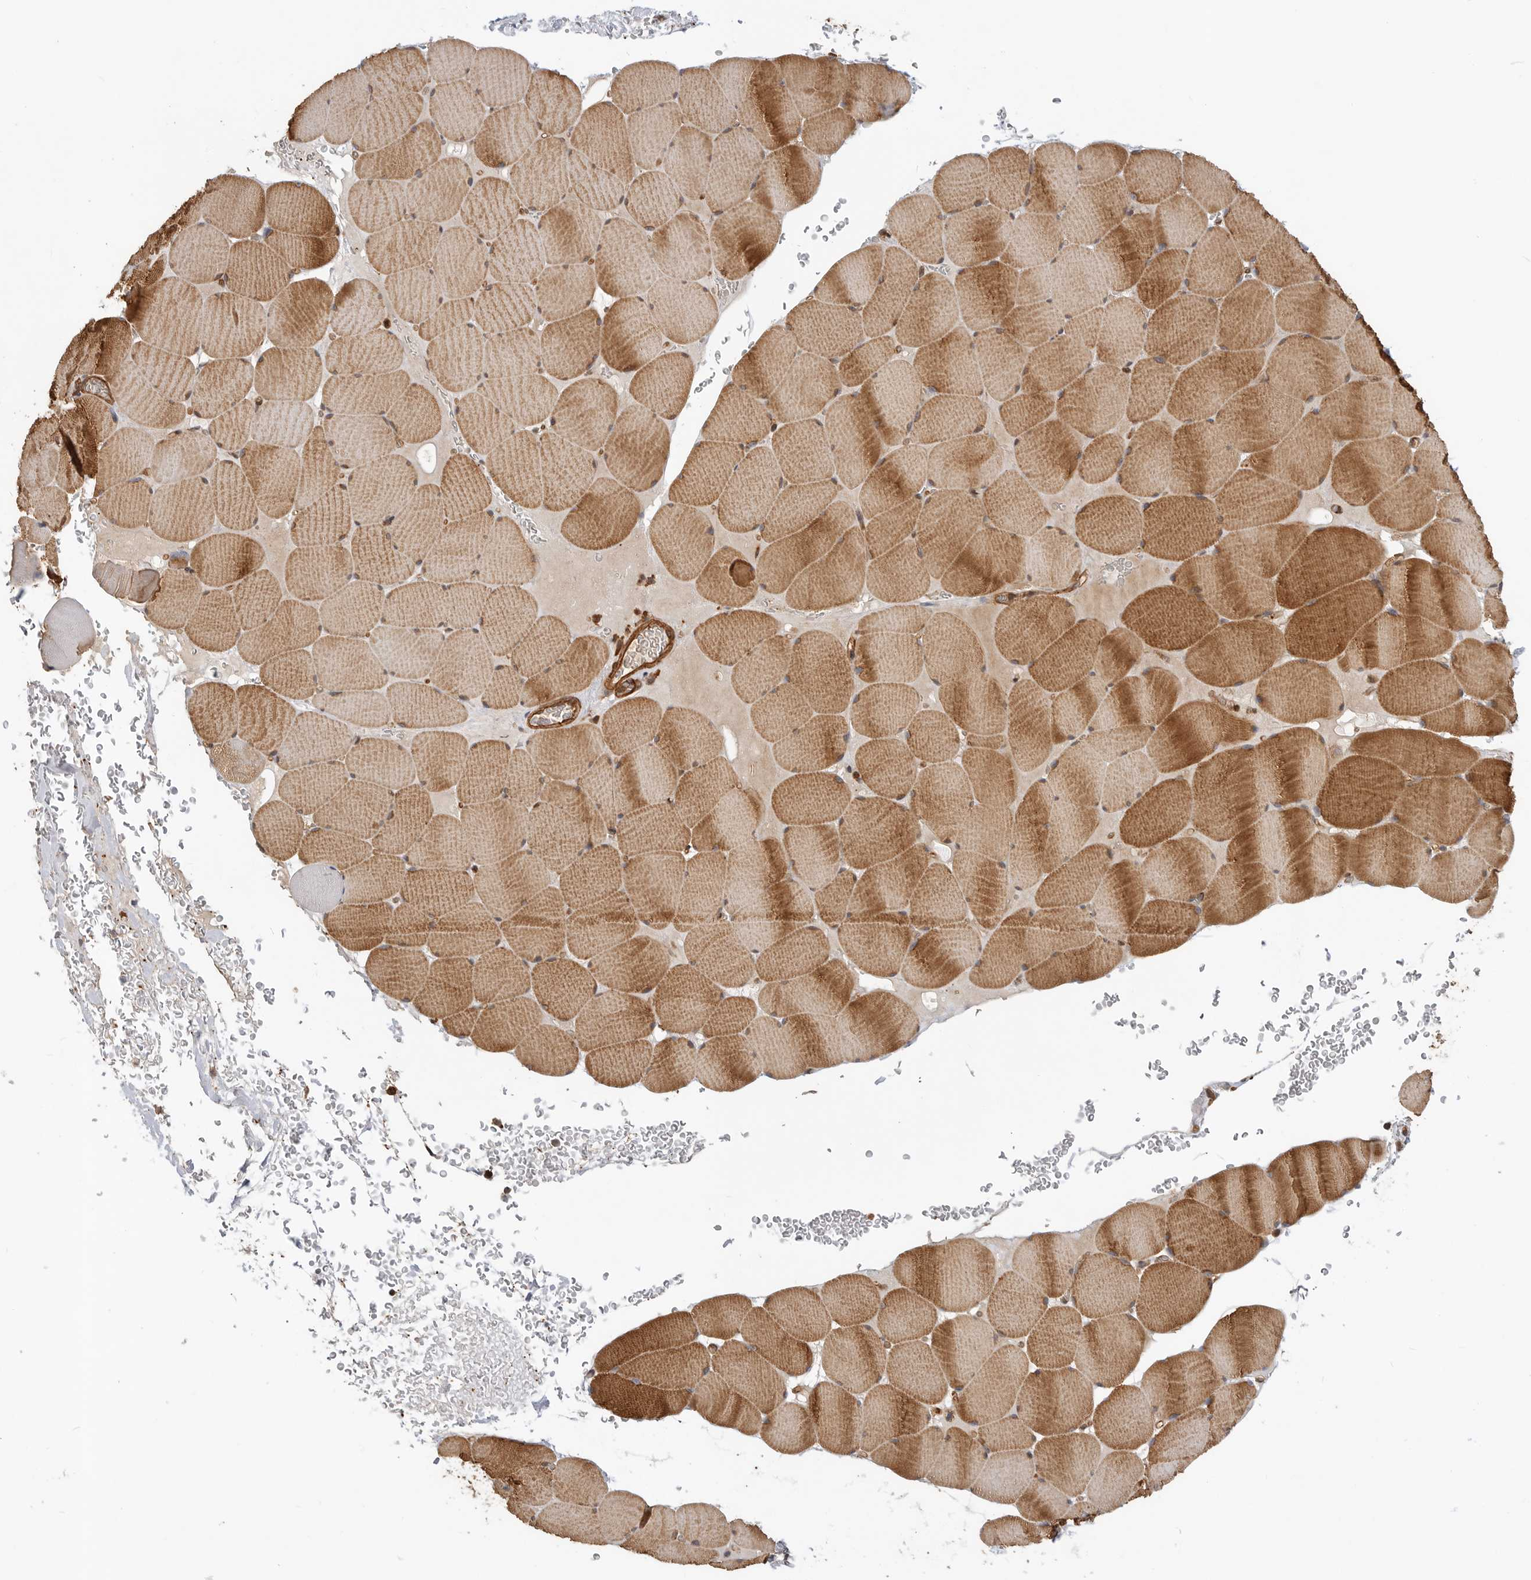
{"staining": {"intensity": "strong", "quantity": ">75%", "location": "cytoplasmic/membranous"}, "tissue": "skeletal muscle", "cell_type": "Myocytes", "image_type": "normal", "snomed": [{"axis": "morphology", "description": "Normal tissue, NOS"}, {"axis": "topography", "description": "Skeletal muscle"}], "caption": "The micrograph shows staining of benign skeletal muscle, revealing strong cytoplasmic/membranous protein expression (brown color) within myocytes. (Brightfield microscopy of DAB IHC at high magnification).", "gene": "GPATCH2", "patient": {"sex": "male", "age": 62}}